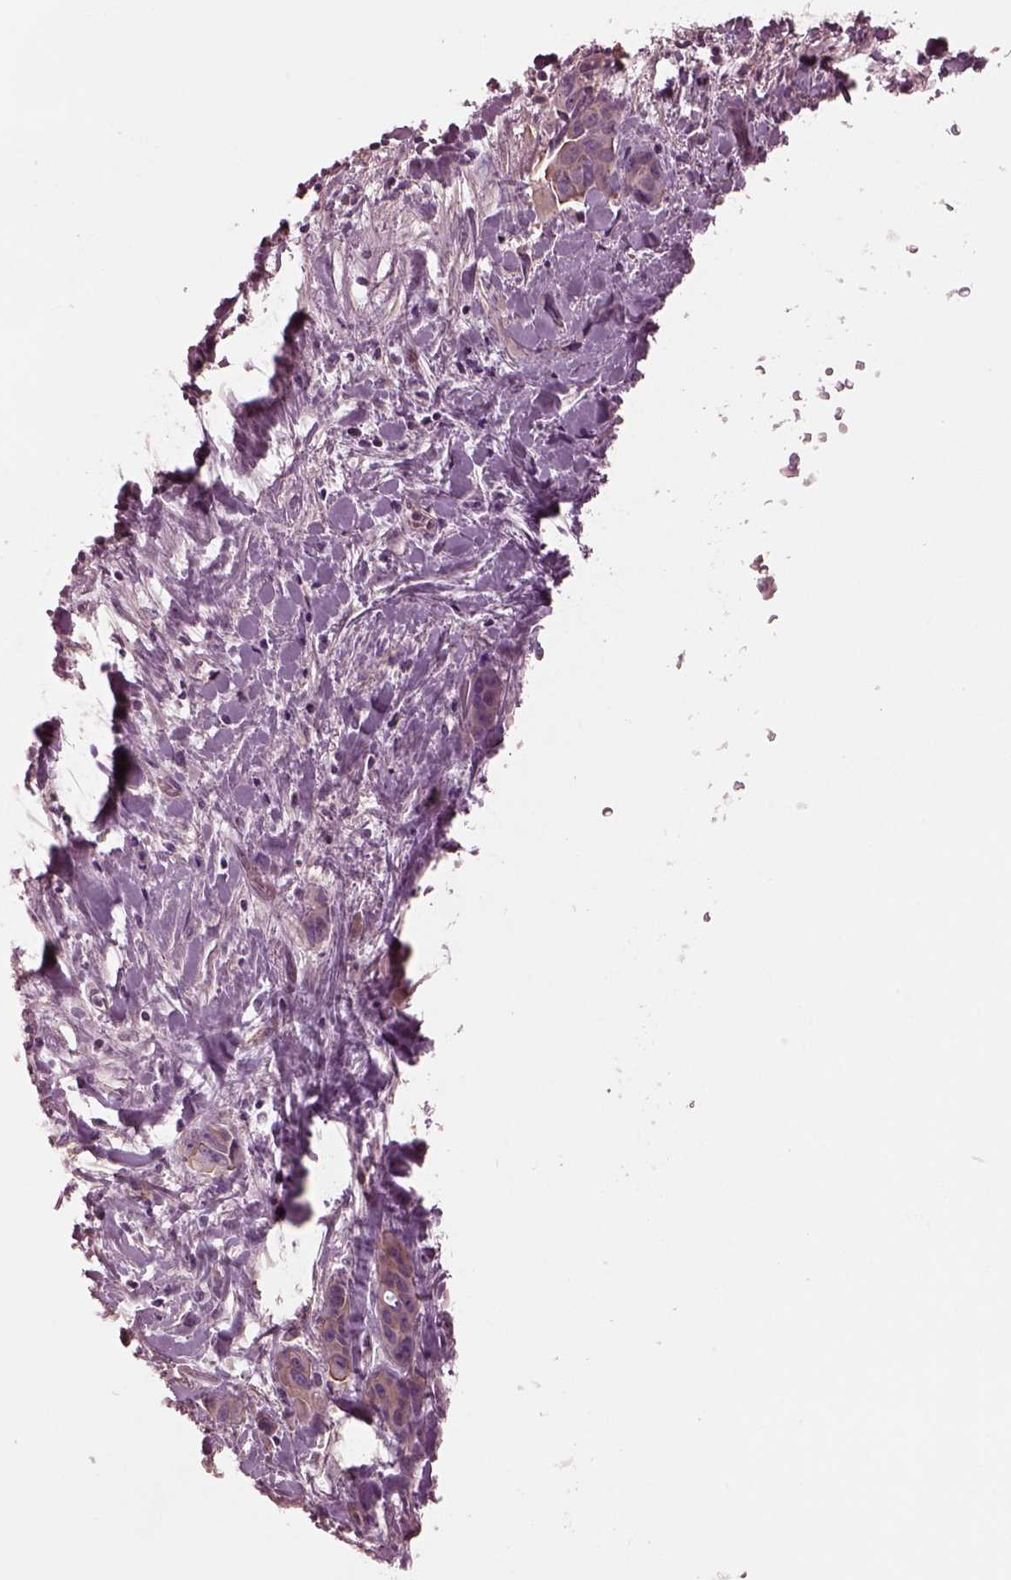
{"staining": {"intensity": "moderate", "quantity": ">75%", "location": "cytoplasmic/membranous"}, "tissue": "liver cancer", "cell_type": "Tumor cells", "image_type": "cancer", "snomed": [{"axis": "morphology", "description": "Cholangiocarcinoma"}, {"axis": "topography", "description": "Liver"}], "caption": "The histopathology image demonstrates a brown stain indicating the presence of a protein in the cytoplasmic/membranous of tumor cells in liver cancer. (DAB IHC, brown staining for protein, blue staining for nuclei).", "gene": "ODAD1", "patient": {"sex": "female", "age": 52}}